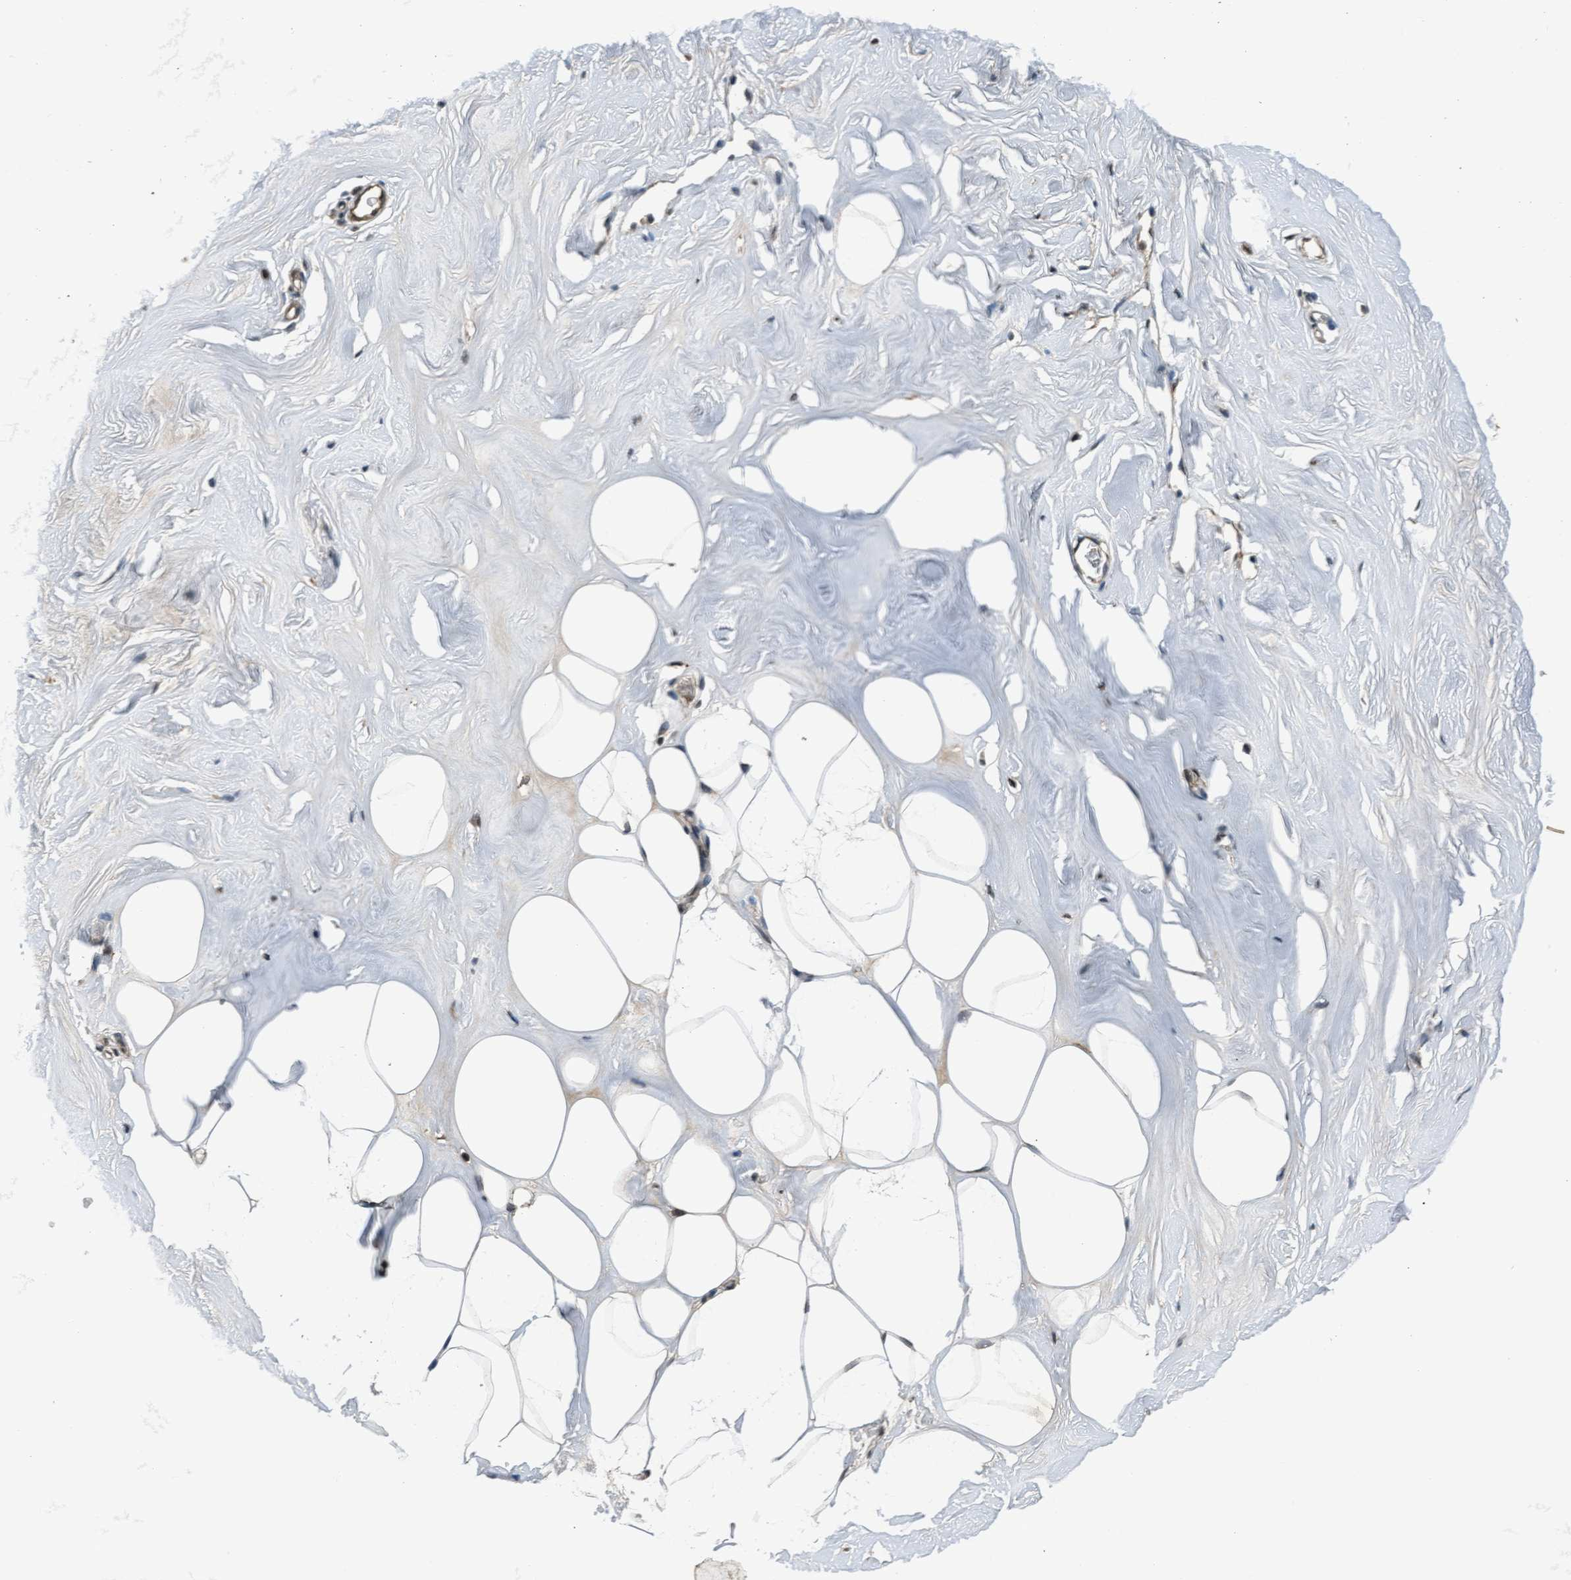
{"staining": {"intensity": "weak", "quantity": "25%-75%", "location": "cytoplasmic/membranous,nuclear"}, "tissue": "adipose tissue", "cell_type": "Adipocytes", "image_type": "normal", "snomed": [{"axis": "morphology", "description": "Normal tissue, NOS"}, {"axis": "morphology", "description": "Fibrosis, NOS"}, {"axis": "topography", "description": "Breast"}, {"axis": "topography", "description": "Adipose tissue"}], "caption": "IHC staining of benign adipose tissue, which shows low levels of weak cytoplasmic/membranous,nuclear staining in approximately 25%-75% of adipocytes indicating weak cytoplasmic/membranous,nuclear protein staining. The staining was performed using DAB (3,3'-diaminobenzidine) (brown) for protein detection and nuclei were counterstained in hematoxylin (blue).", "gene": "WASF1", "patient": {"sex": "female", "age": 39}}